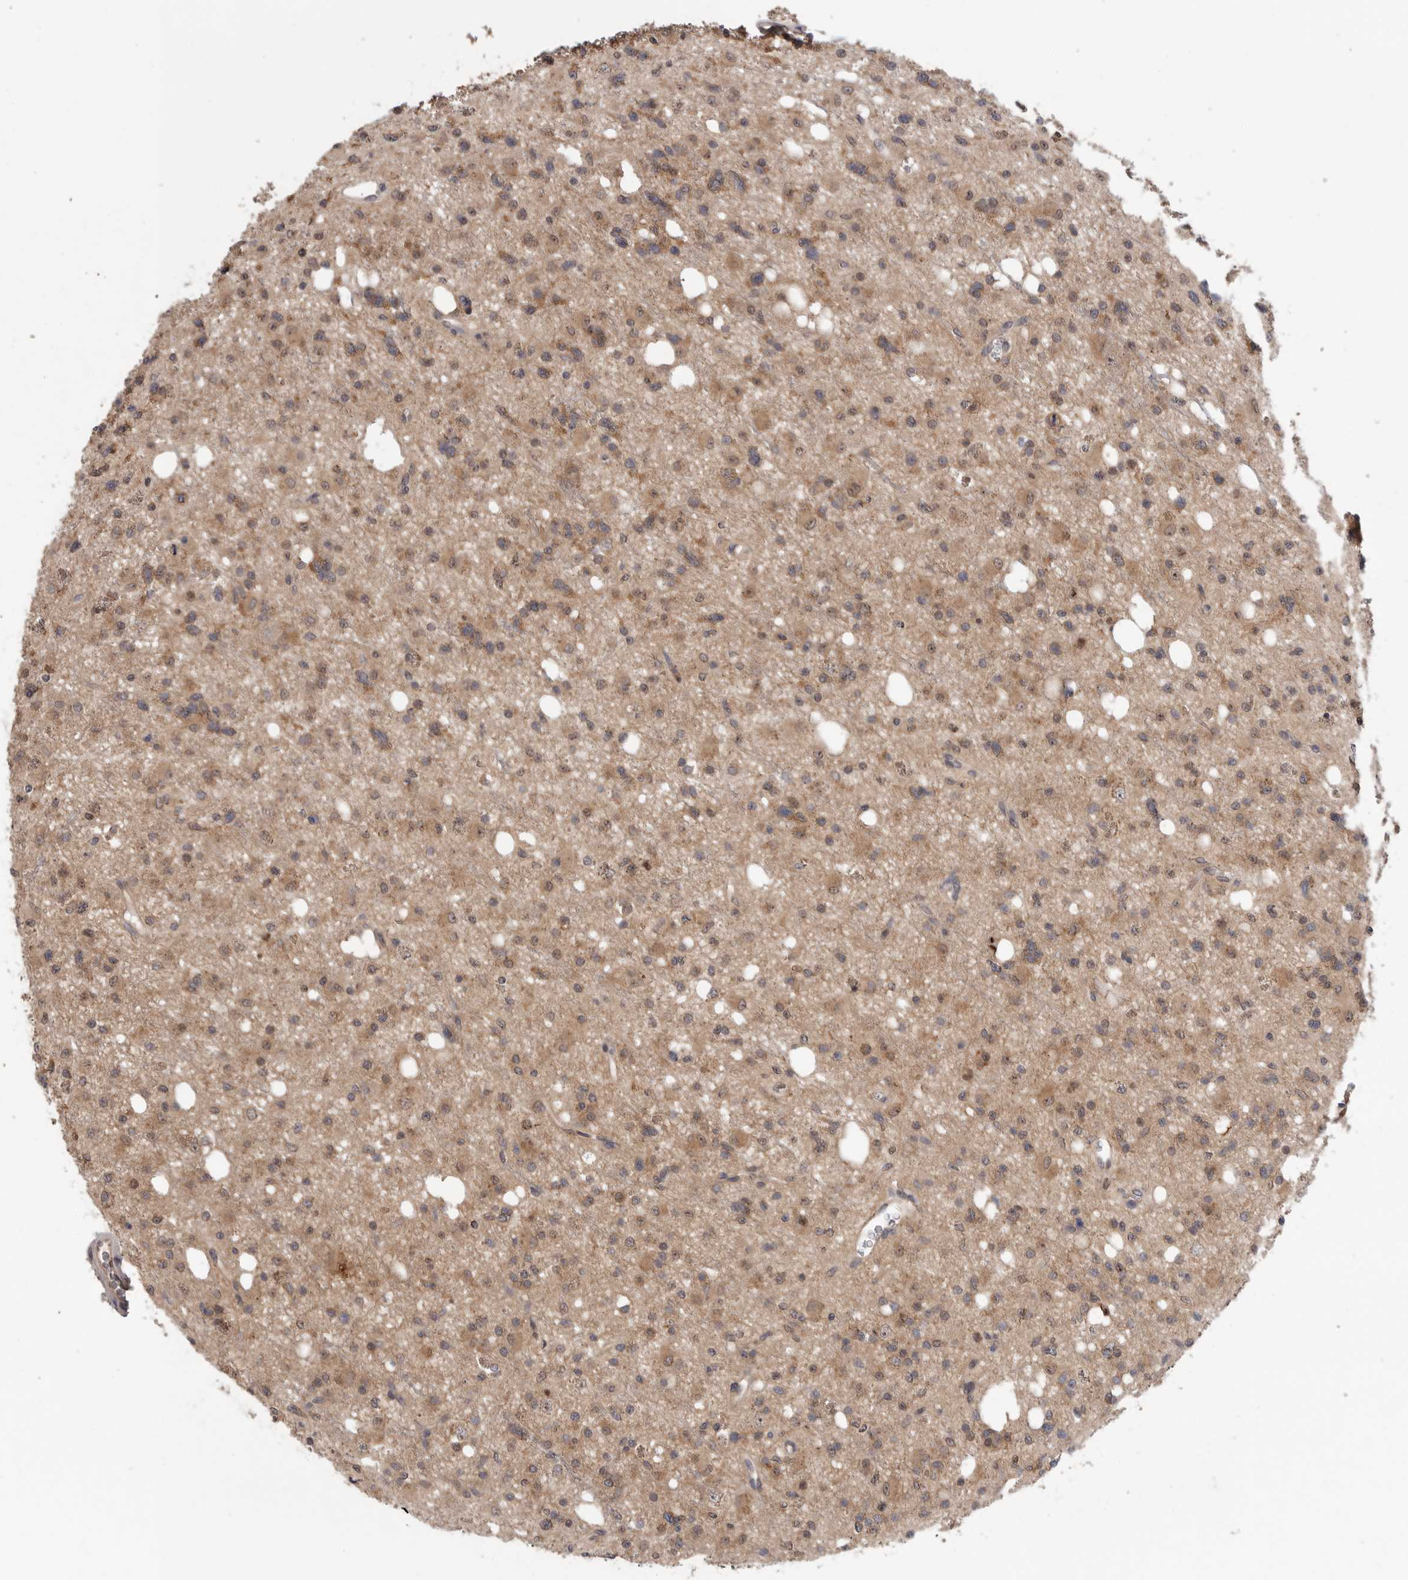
{"staining": {"intensity": "moderate", "quantity": ">75%", "location": "cytoplasmic/membranous"}, "tissue": "glioma", "cell_type": "Tumor cells", "image_type": "cancer", "snomed": [{"axis": "morphology", "description": "Glioma, malignant, High grade"}, {"axis": "topography", "description": "Brain"}], "caption": "Tumor cells show medium levels of moderate cytoplasmic/membranous positivity in approximately >75% of cells in human glioma.", "gene": "KLK5", "patient": {"sex": "female", "age": 62}}